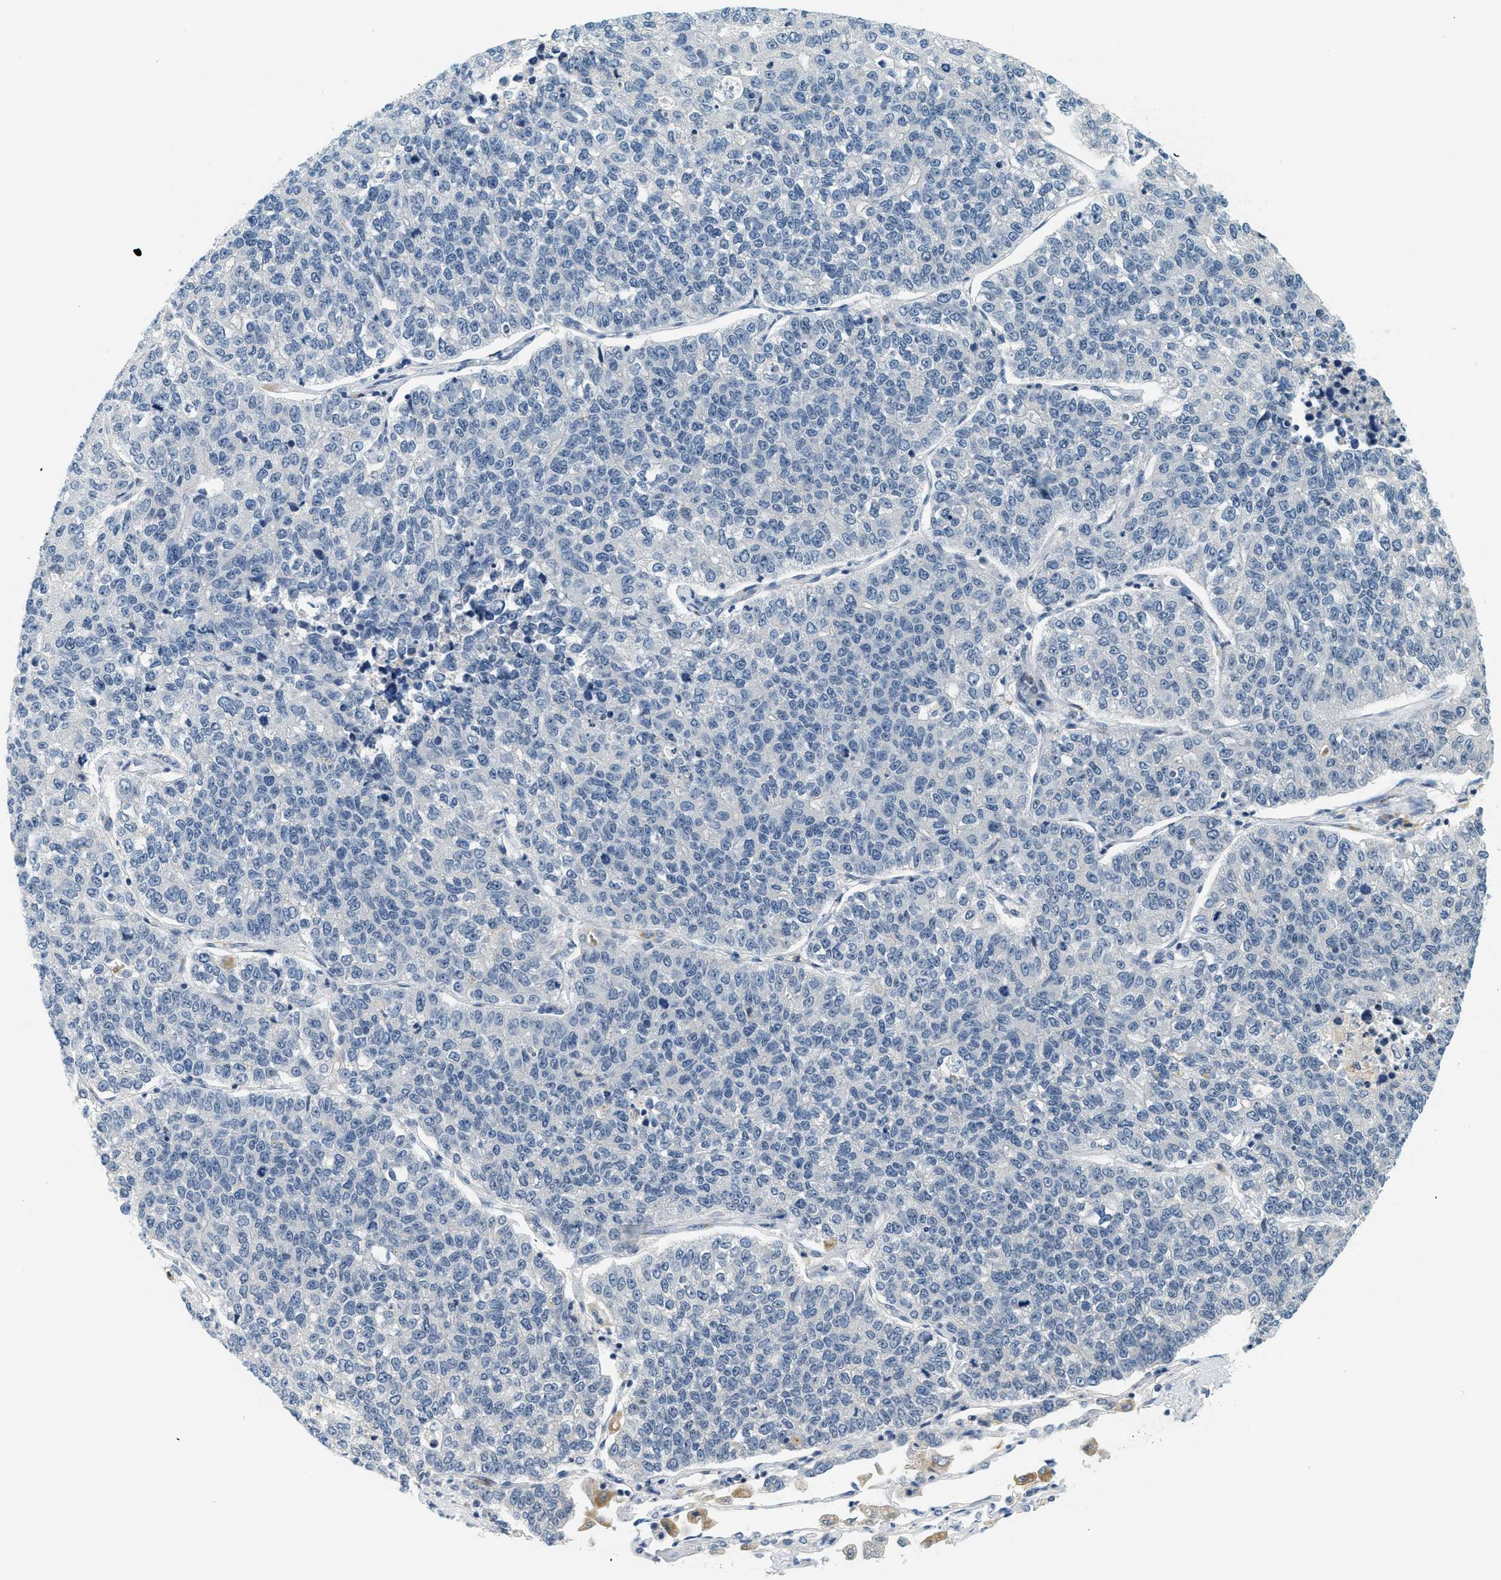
{"staining": {"intensity": "negative", "quantity": "none", "location": "none"}, "tissue": "lung cancer", "cell_type": "Tumor cells", "image_type": "cancer", "snomed": [{"axis": "morphology", "description": "Adenocarcinoma, NOS"}, {"axis": "topography", "description": "Lung"}], "caption": "Lung cancer (adenocarcinoma) stained for a protein using immunohistochemistry (IHC) exhibits no staining tumor cells.", "gene": "RASGRP2", "patient": {"sex": "male", "age": 49}}